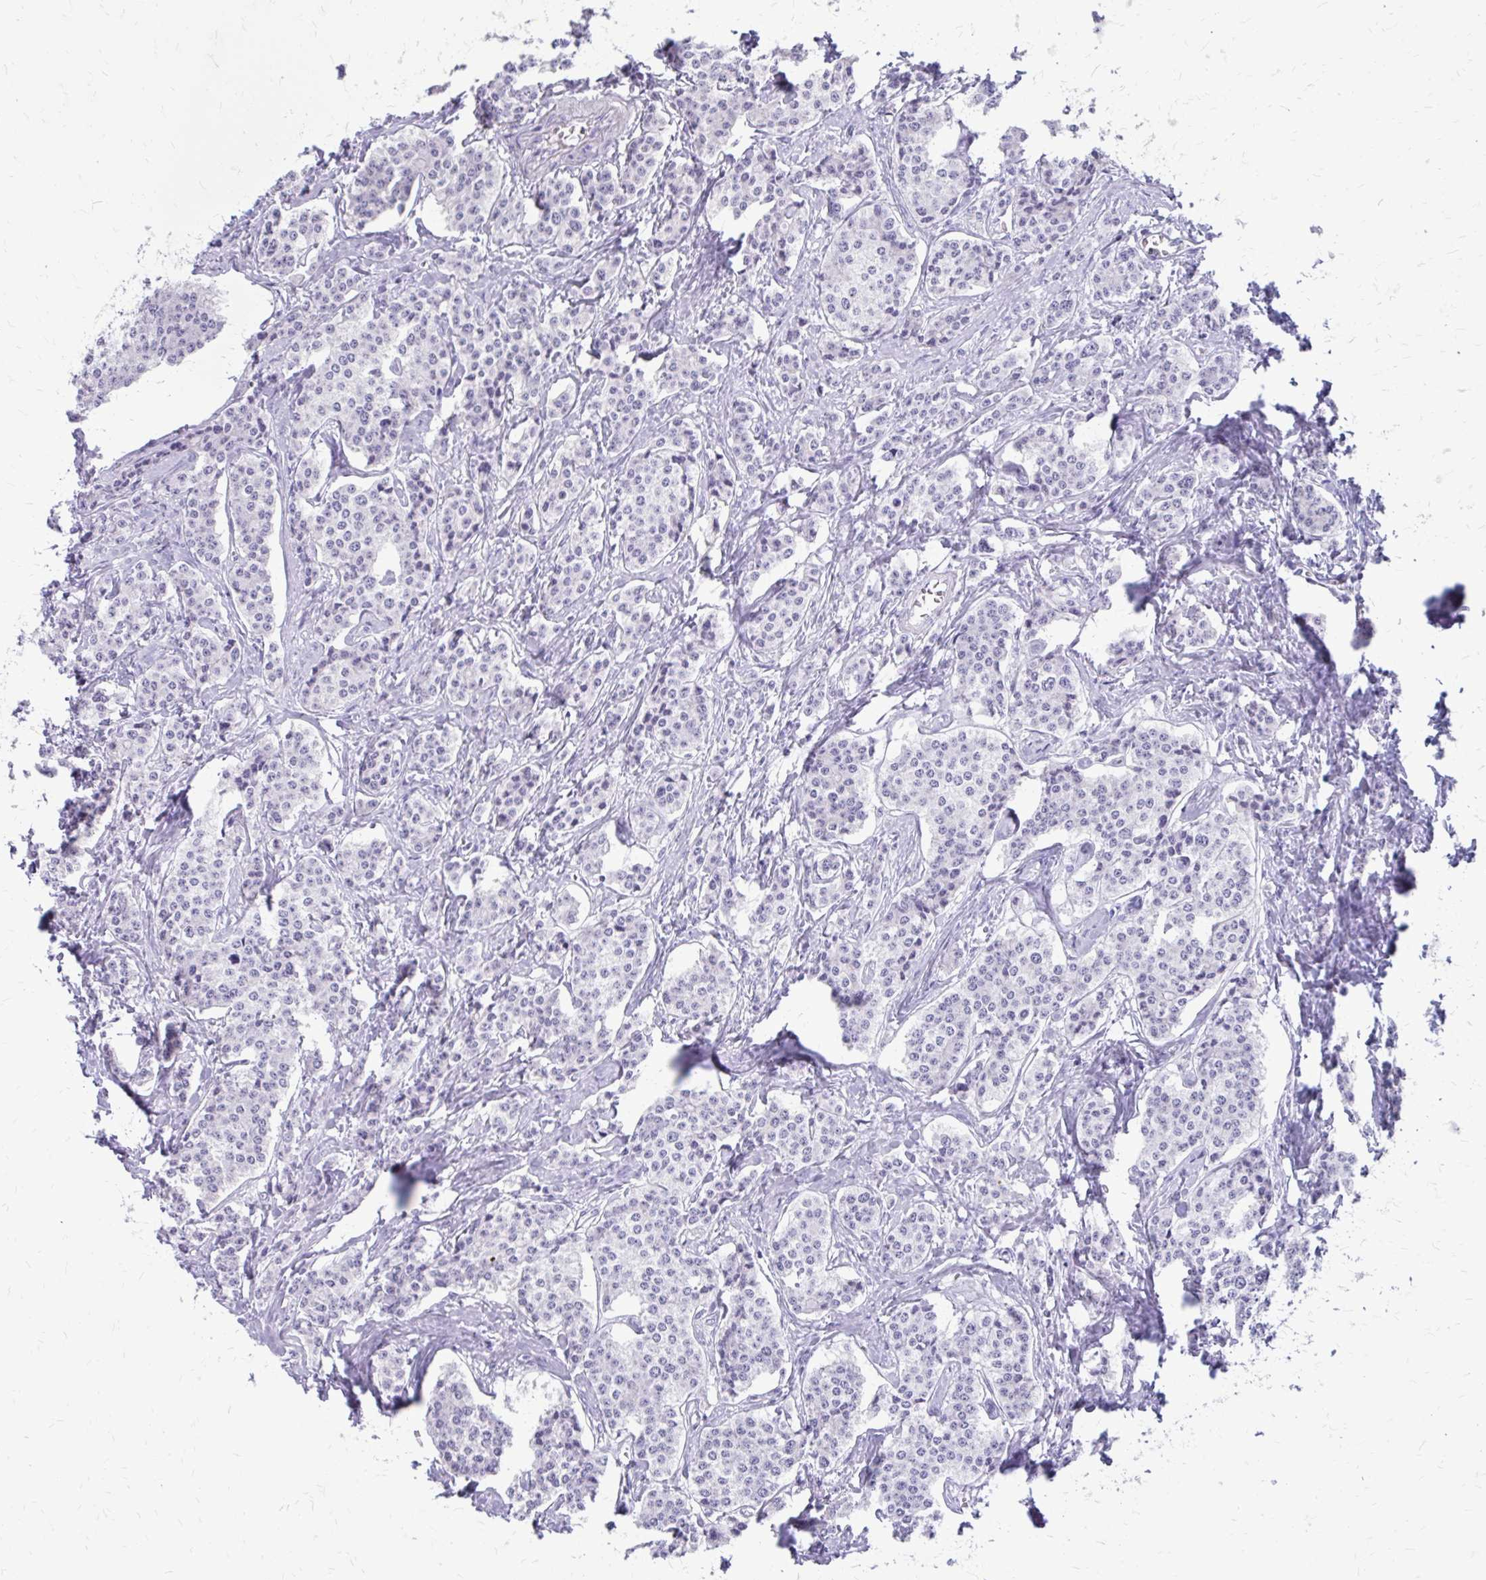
{"staining": {"intensity": "negative", "quantity": "none", "location": "none"}, "tissue": "carcinoid", "cell_type": "Tumor cells", "image_type": "cancer", "snomed": [{"axis": "morphology", "description": "Carcinoid, malignant, NOS"}, {"axis": "topography", "description": "Small intestine"}], "caption": "Immunohistochemistry (IHC) of human malignant carcinoid reveals no staining in tumor cells.", "gene": "SATL1", "patient": {"sex": "female", "age": 64}}